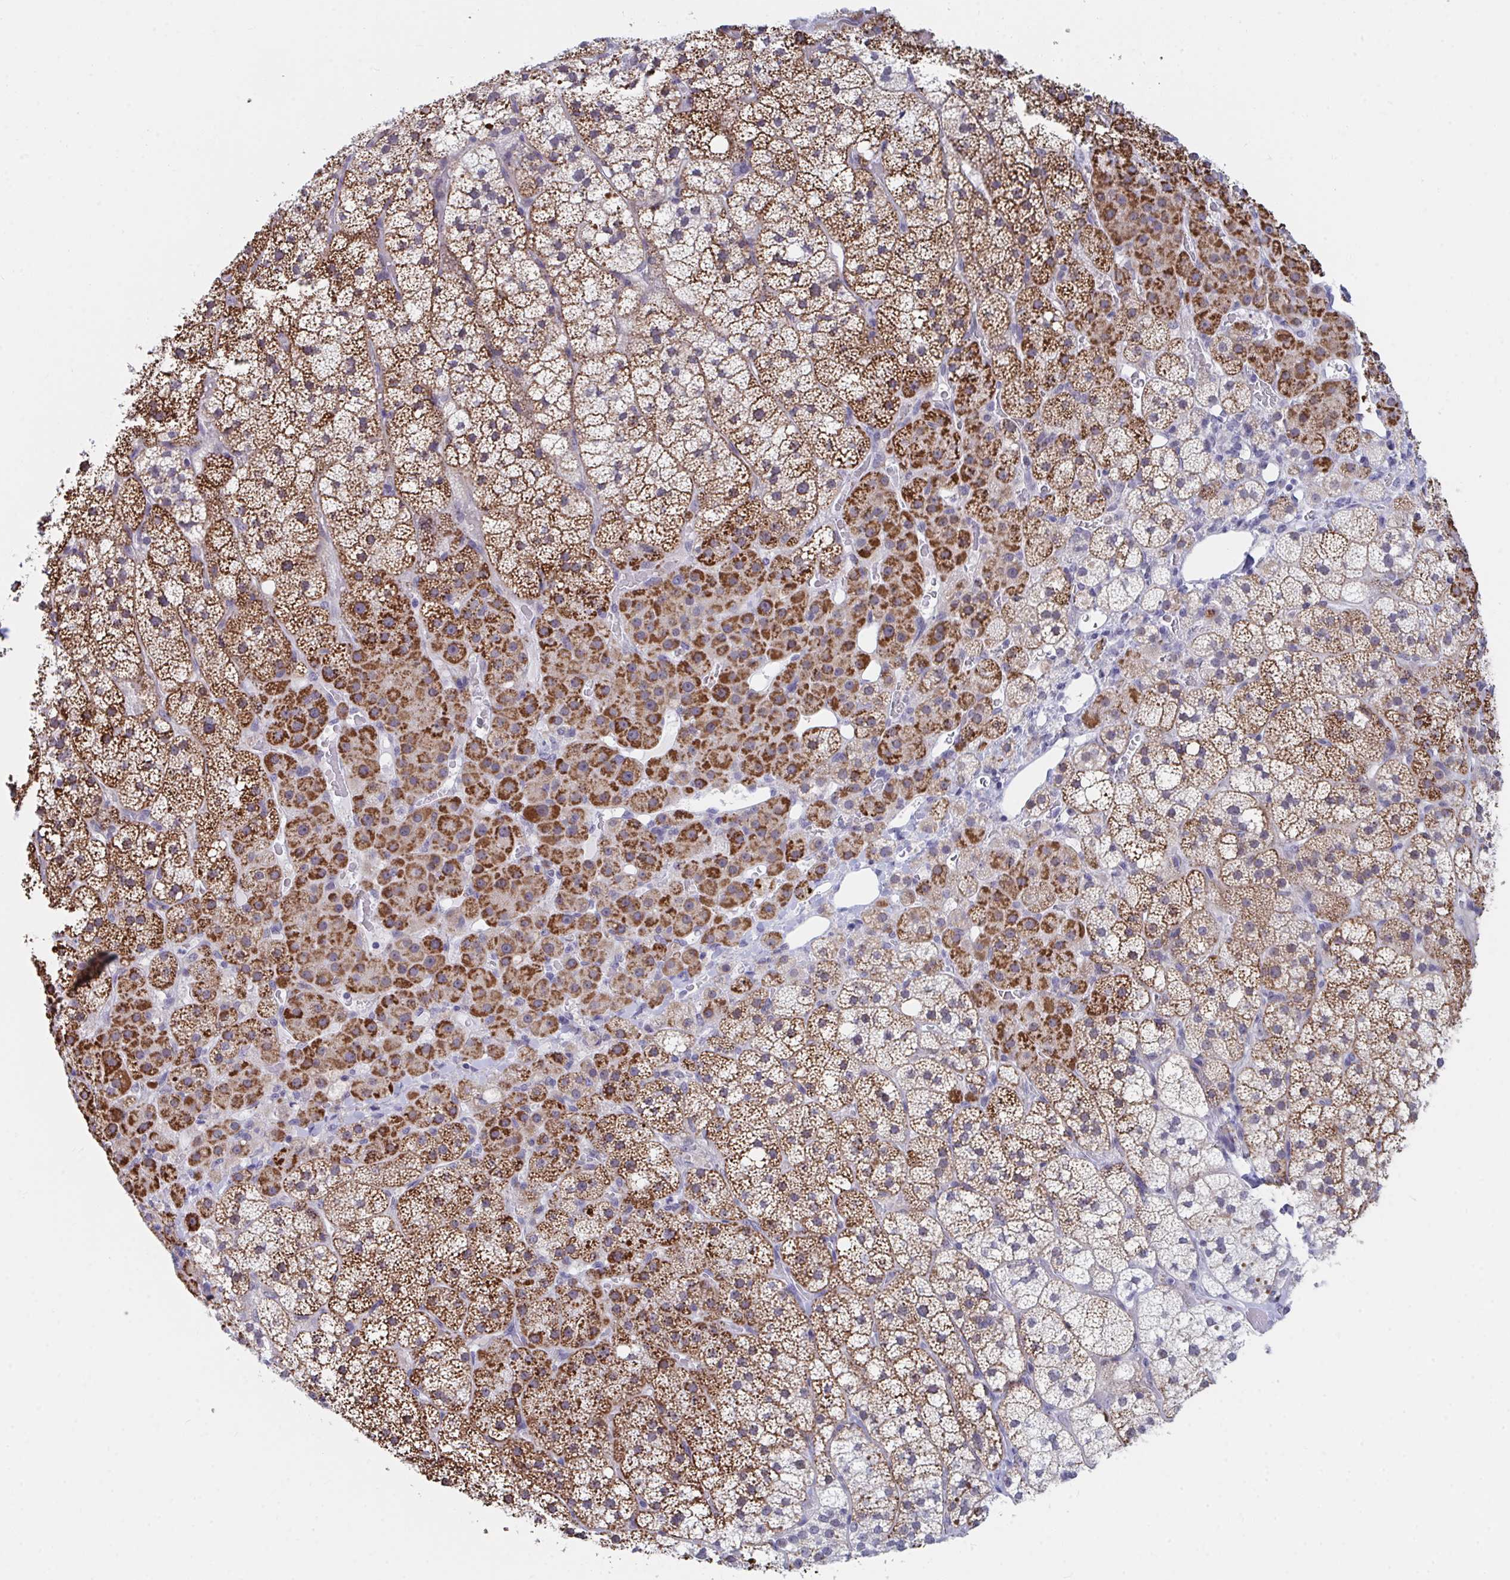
{"staining": {"intensity": "strong", "quantity": "25%-75%", "location": "cytoplasmic/membranous"}, "tissue": "adrenal gland", "cell_type": "Glandular cells", "image_type": "normal", "snomed": [{"axis": "morphology", "description": "Normal tissue, NOS"}, {"axis": "topography", "description": "Adrenal gland"}], "caption": "Adrenal gland stained with DAB immunohistochemistry (IHC) exhibits high levels of strong cytoplasmic/membranous staining in approximately 25%-75% of glandular cells. Nuclei are stained in blue.", "gene": "DAOA", "patient": {"sex": "male", "age": 53}}